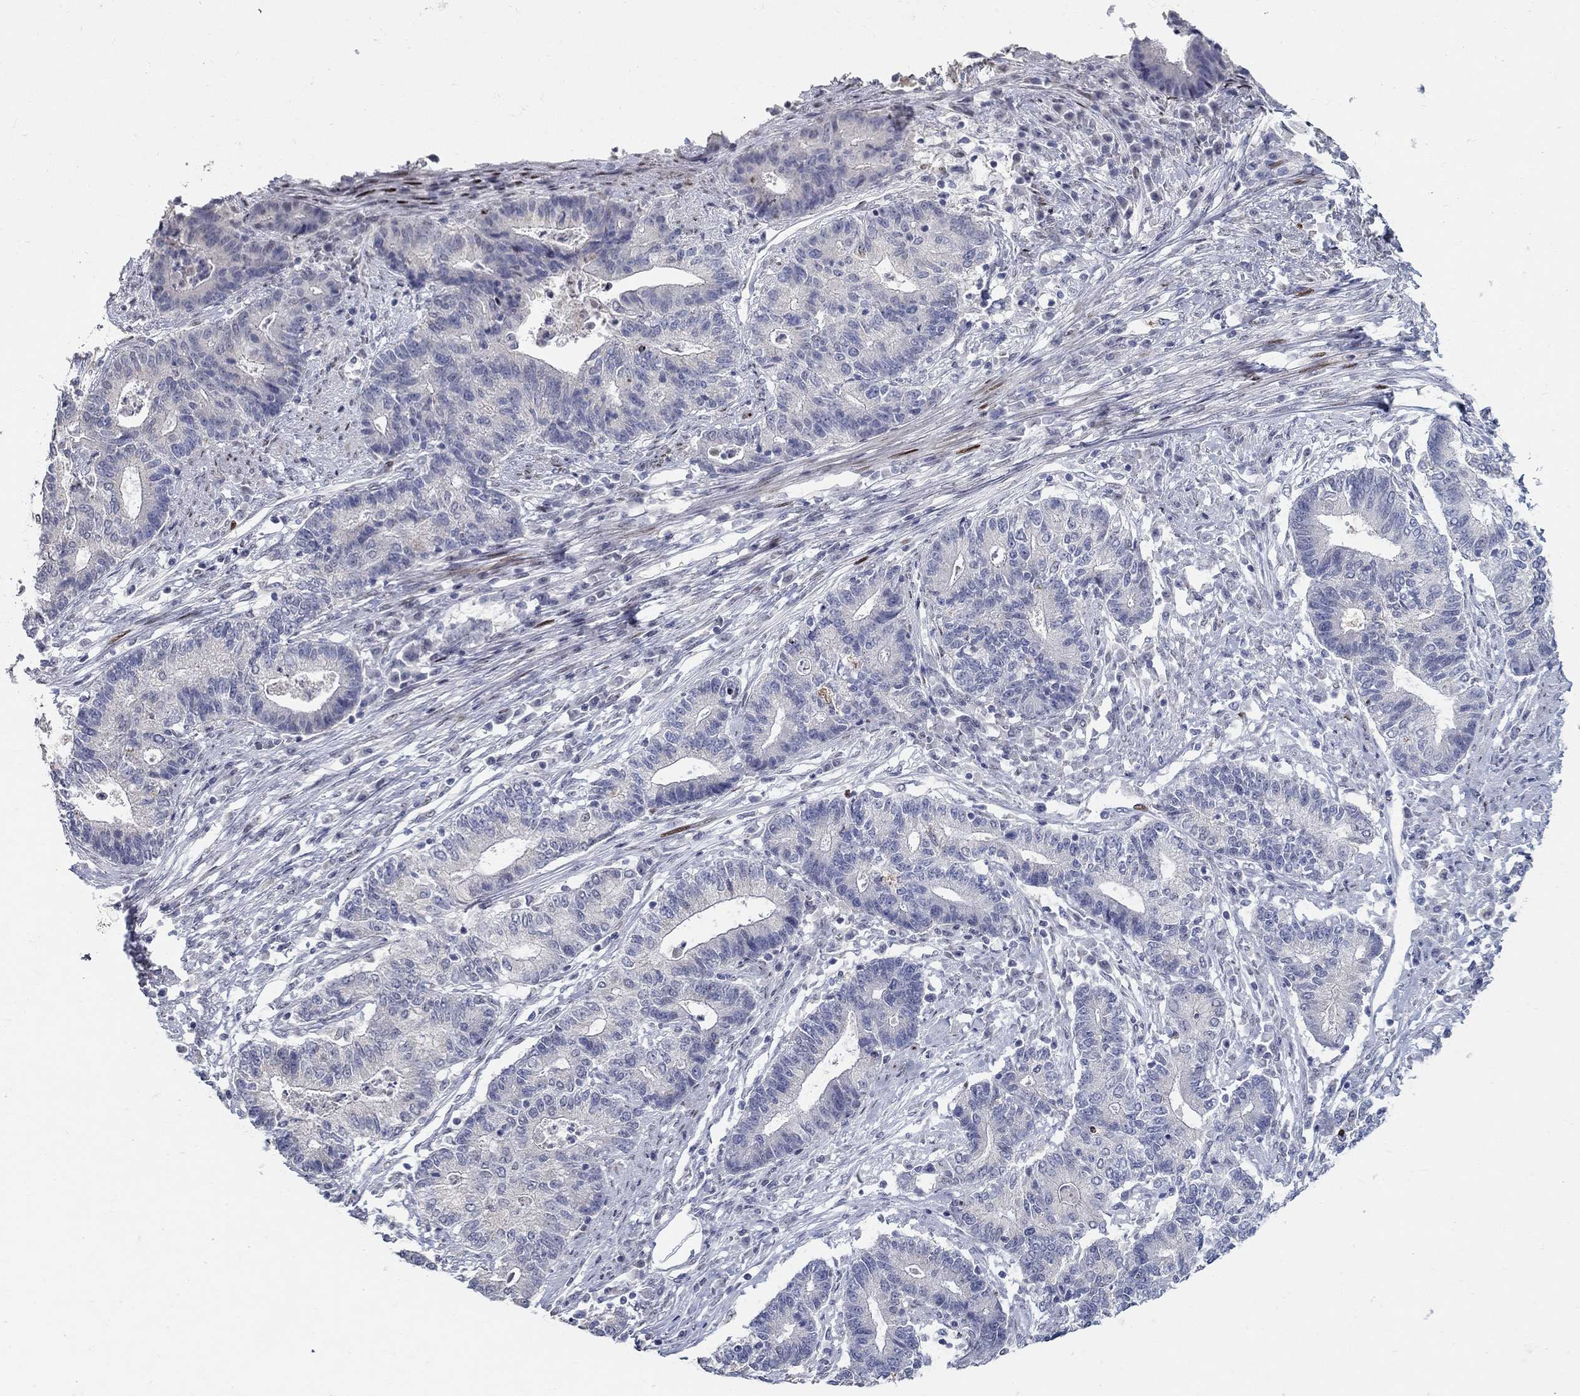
{"staining": {"intensity": "negative", "quantity": "none", "location": "none"}, "tissue": "endometrial cancer", "cell_type": "Tumor cells", "image_type": "cancer", "snomed": [{"axis": "morphology", "description": "Adenocarcinoma, NOS"}, {"axis": "topography", "description": "Uterus"}, {"axis": "topography", "description": "Endometrium"}], "caption": "Endometrial adenocarcinoma stained for a protein using immunohistochemistry reveals no expression tumor cells.", "gene": "RAPGEF5", "patient": {"sex": "female", "age": 54}}